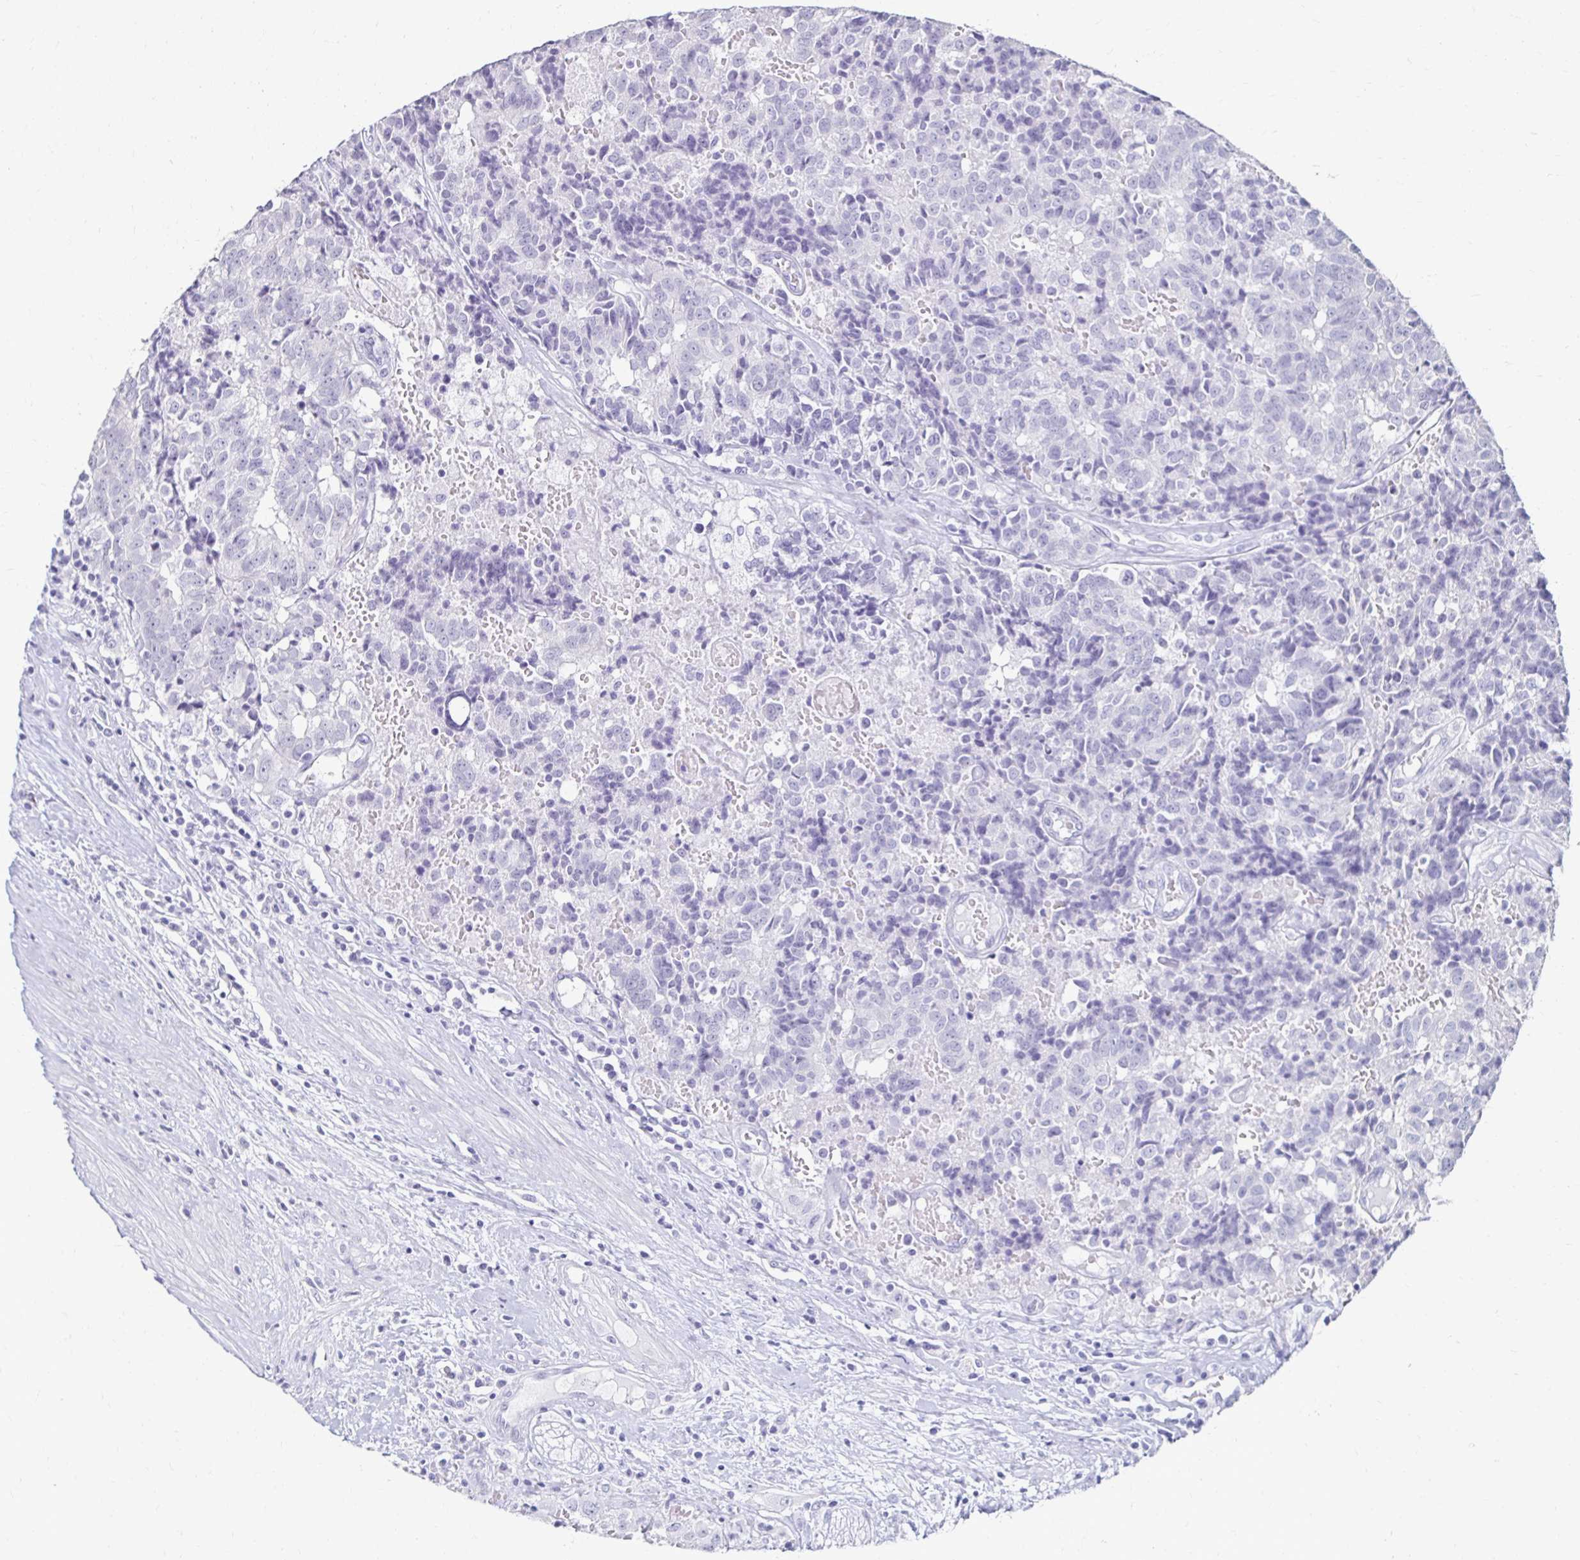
{"staining": {"intensity": "negative", "quantity": "none", "location": "none"}, "tissue": "prostate cancer", "cell_type": "Tumor cells", "image_type": "cancer", "snomed": [{"axis": "morphology", "description": "Adenocarcinoma, High grade"}, {"axis": "topography", "description": "Prostate and seminal vesicle, NOS"}], "caption": "Prostate cancer (high-grade adenocarcinoma) was stained to show a protein in brown. There is no significant expression in tumor cells.", "gene": "TOMM34", "patient": {"sex": "male", "age": 60}}